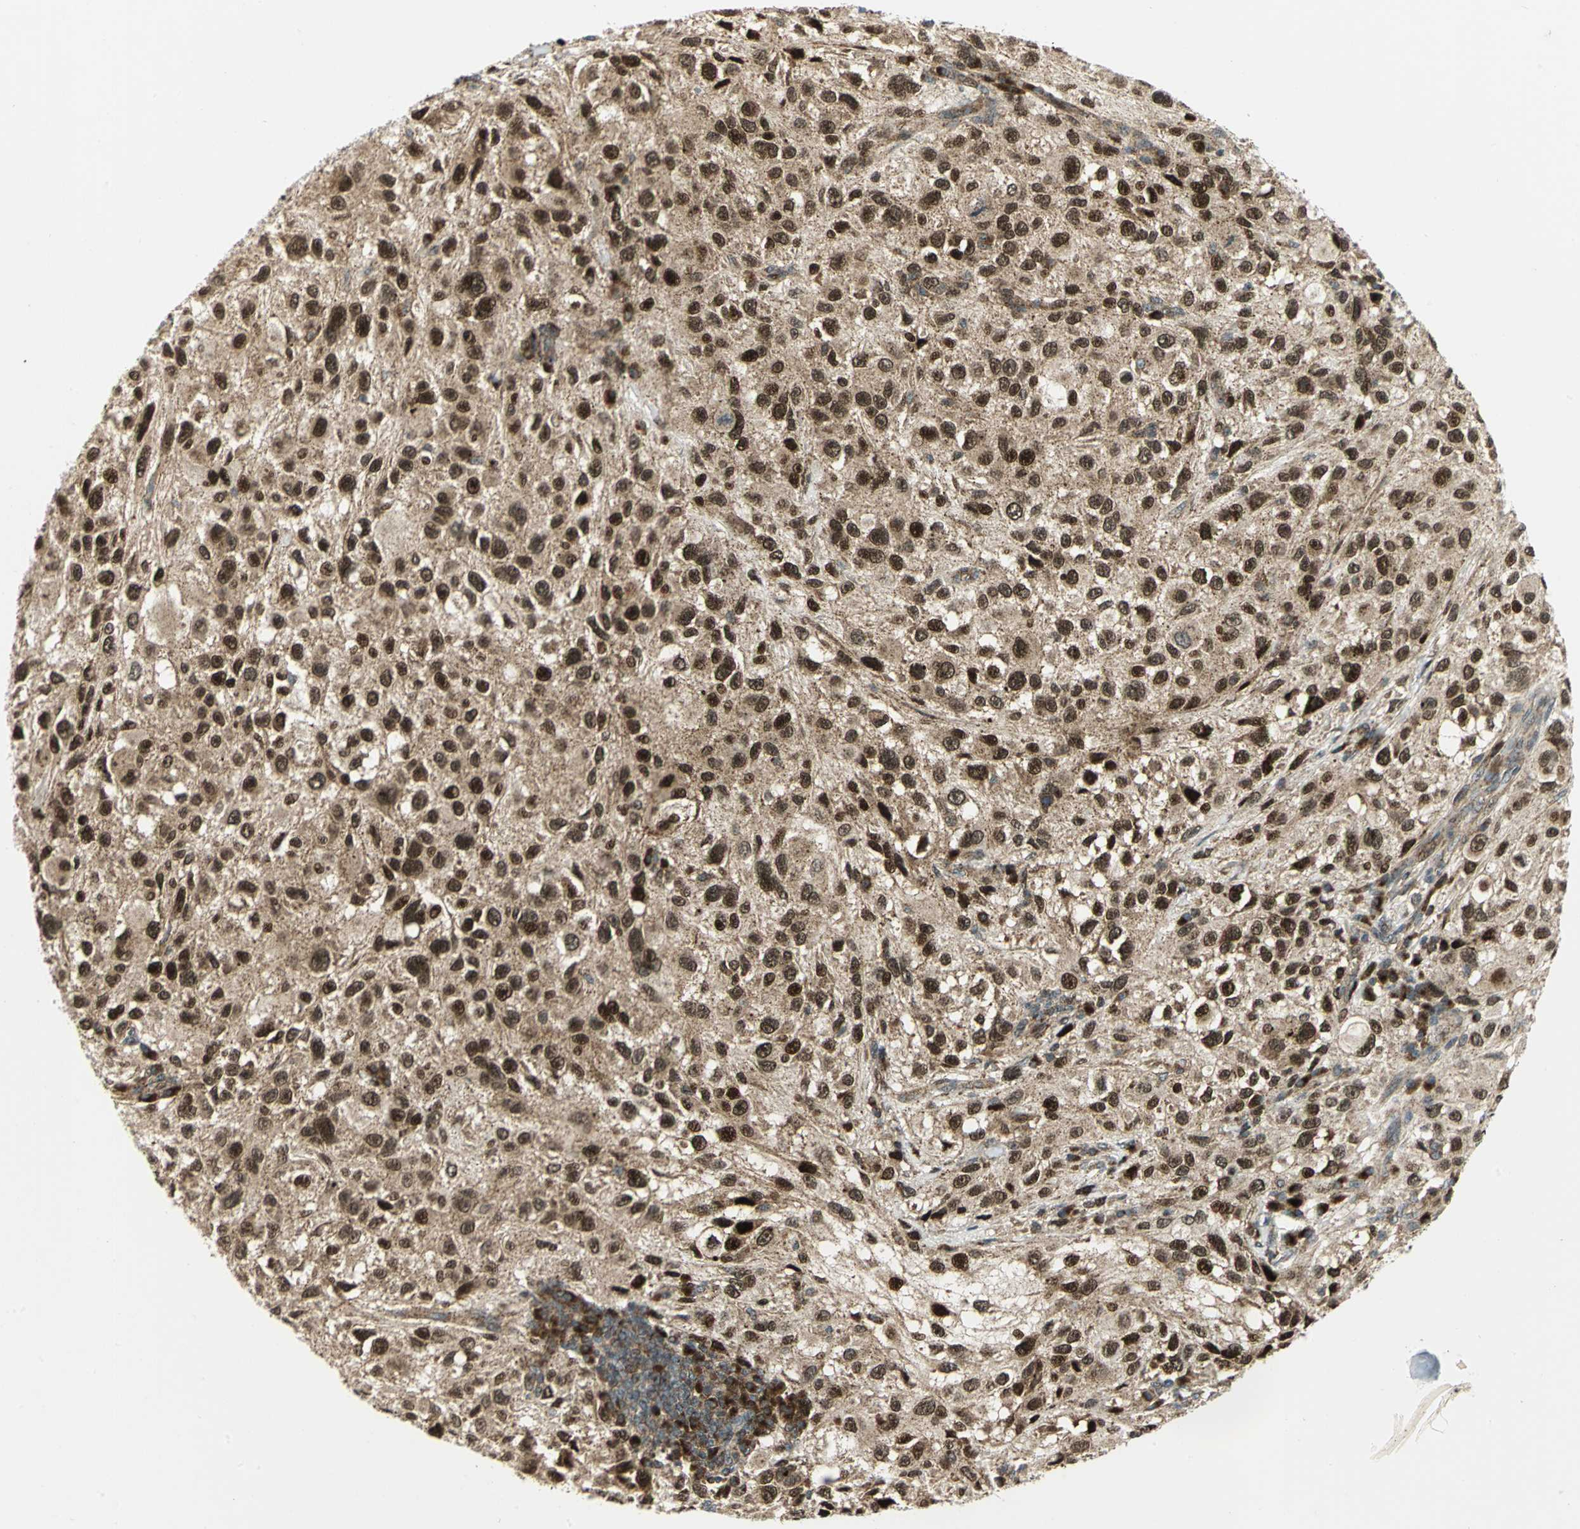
{"staining": {"intensity": "strong", "quantity": ">75%", "location": "cytoplasmic/membranous,nuclear"}, "tissue": "melanoma", "cell_type": "Tumor cells", "image_type": "cancer", "snomed": [{"axis": "morphology", "description": "Necrosis, NOS"}, {"axis": "morphology", "description": "Malignant melanoma, NOS"}, {"axis": "topography", "description": "Skin"}], "caption": "IHC photomicrograph of neoplastic tissue: human malignant melanoma stained using immunohistochemistry exhibits high levels of strong protein expression localized specifically in the cytoplasmic/membranous and nuclear of tumor cells, appearing as a cytoplasmic/membranous and nuclear brown color.", "gene": "ATP6V1A", "patient": {"sex": "female", "age": 87}}